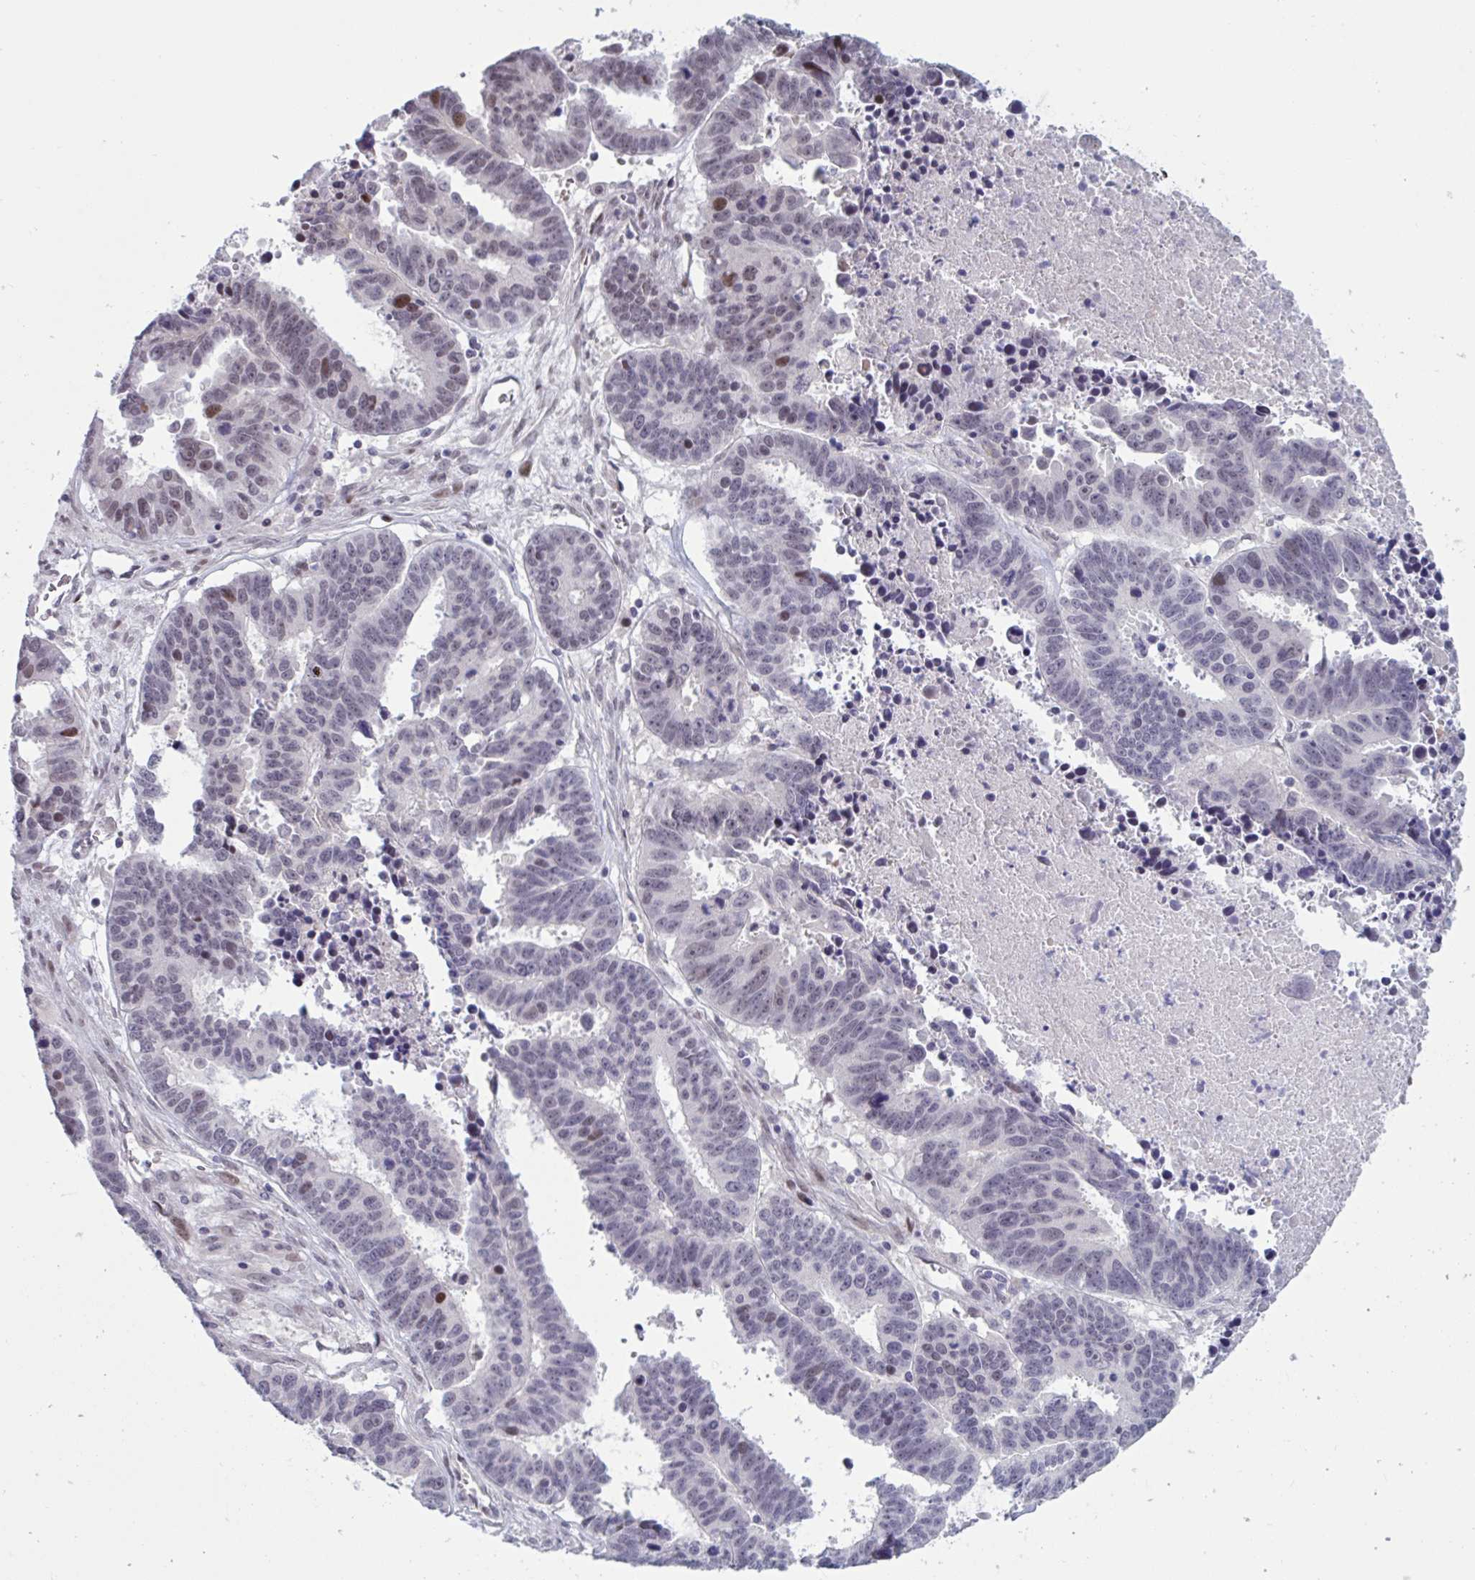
{"staining": {"intensity": "negative", "quantity": "none", "location": "none"}, "tissue": "ovarian cancer", "cell_type": "Tumor cells", "image_type": "cancer", "snomed": [{"axis": "morphology", "description": "Carcinoma, endometroid"}, {"axis": "morphology", "description": "Cystadenocarcinoma, serous, NOS"}, {"axis": "topography", "description": "Ovary"}], "caption": "An IHC histopathology image of ovarian endometroid carcinoma is shown. There is no staining in tumor cells of ovarian endometroid carcinoma. (Stains: DAB immunohistochemistry (IHC) with hematoxylin counter stain, Microscopy: brightfield microscopy at high magnification).", "gene": "TCEAL8", "patient": {"sex": "female", "age": 45}}